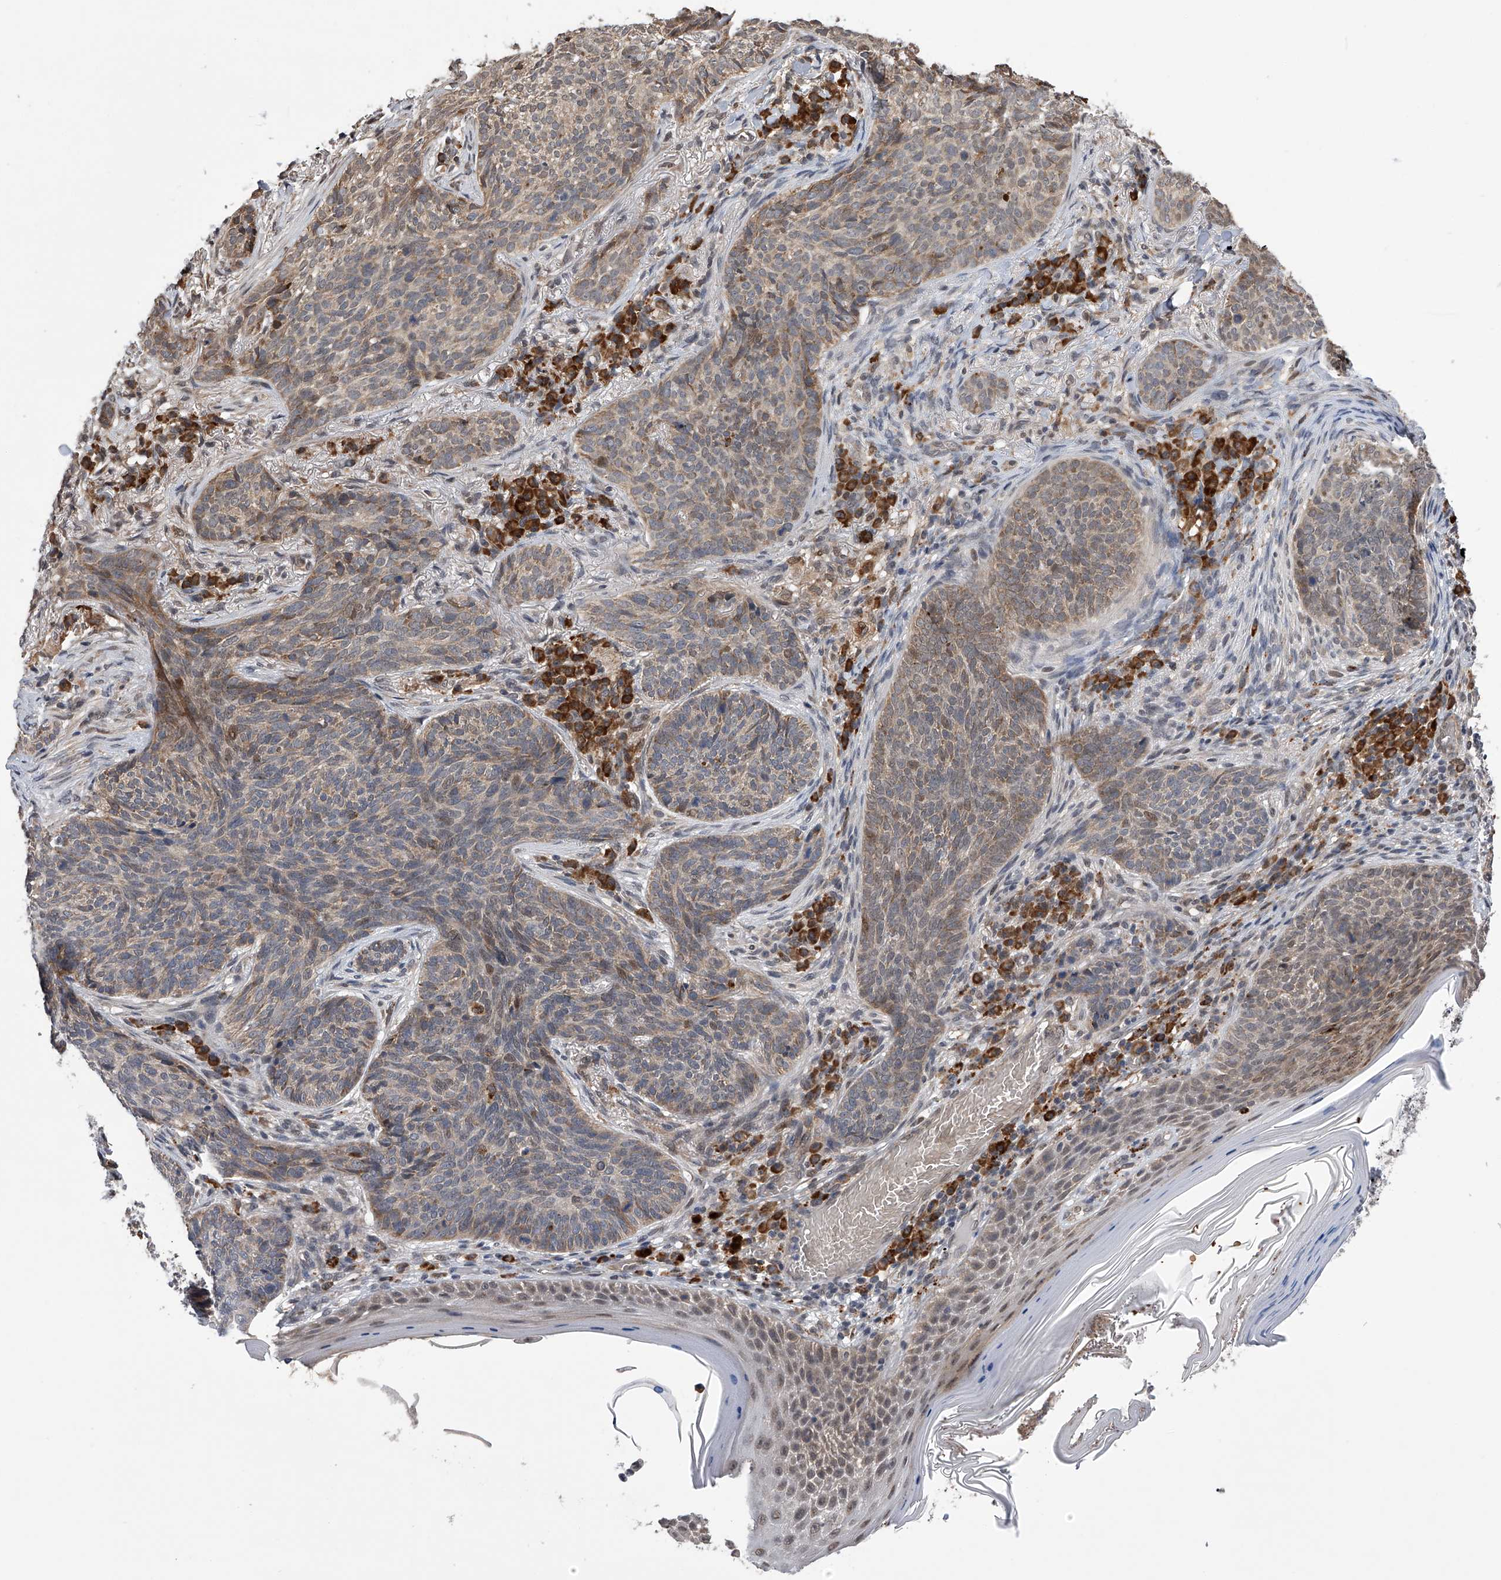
{"staining": {"intensity": "weak", "quantity": "25%-75%", "location": "cytoplasmic/membranous"}, "tissue": "skin cancer", "cell_type": "Tumor cells", "image_type": "cancer", "snomed": [{"axis": "morphology", "description": "Basal cell carcinoma"}, {"axis": "topography", "description": "Skin"}], "caption": "Weak cytoplasmic/membranous protein staining is identified in approximately 25%-75% of tumor cells in skin basal cell carcinoma.", "gene": "SPOCK1", "patient": {"sex": "male", "age": 85}}